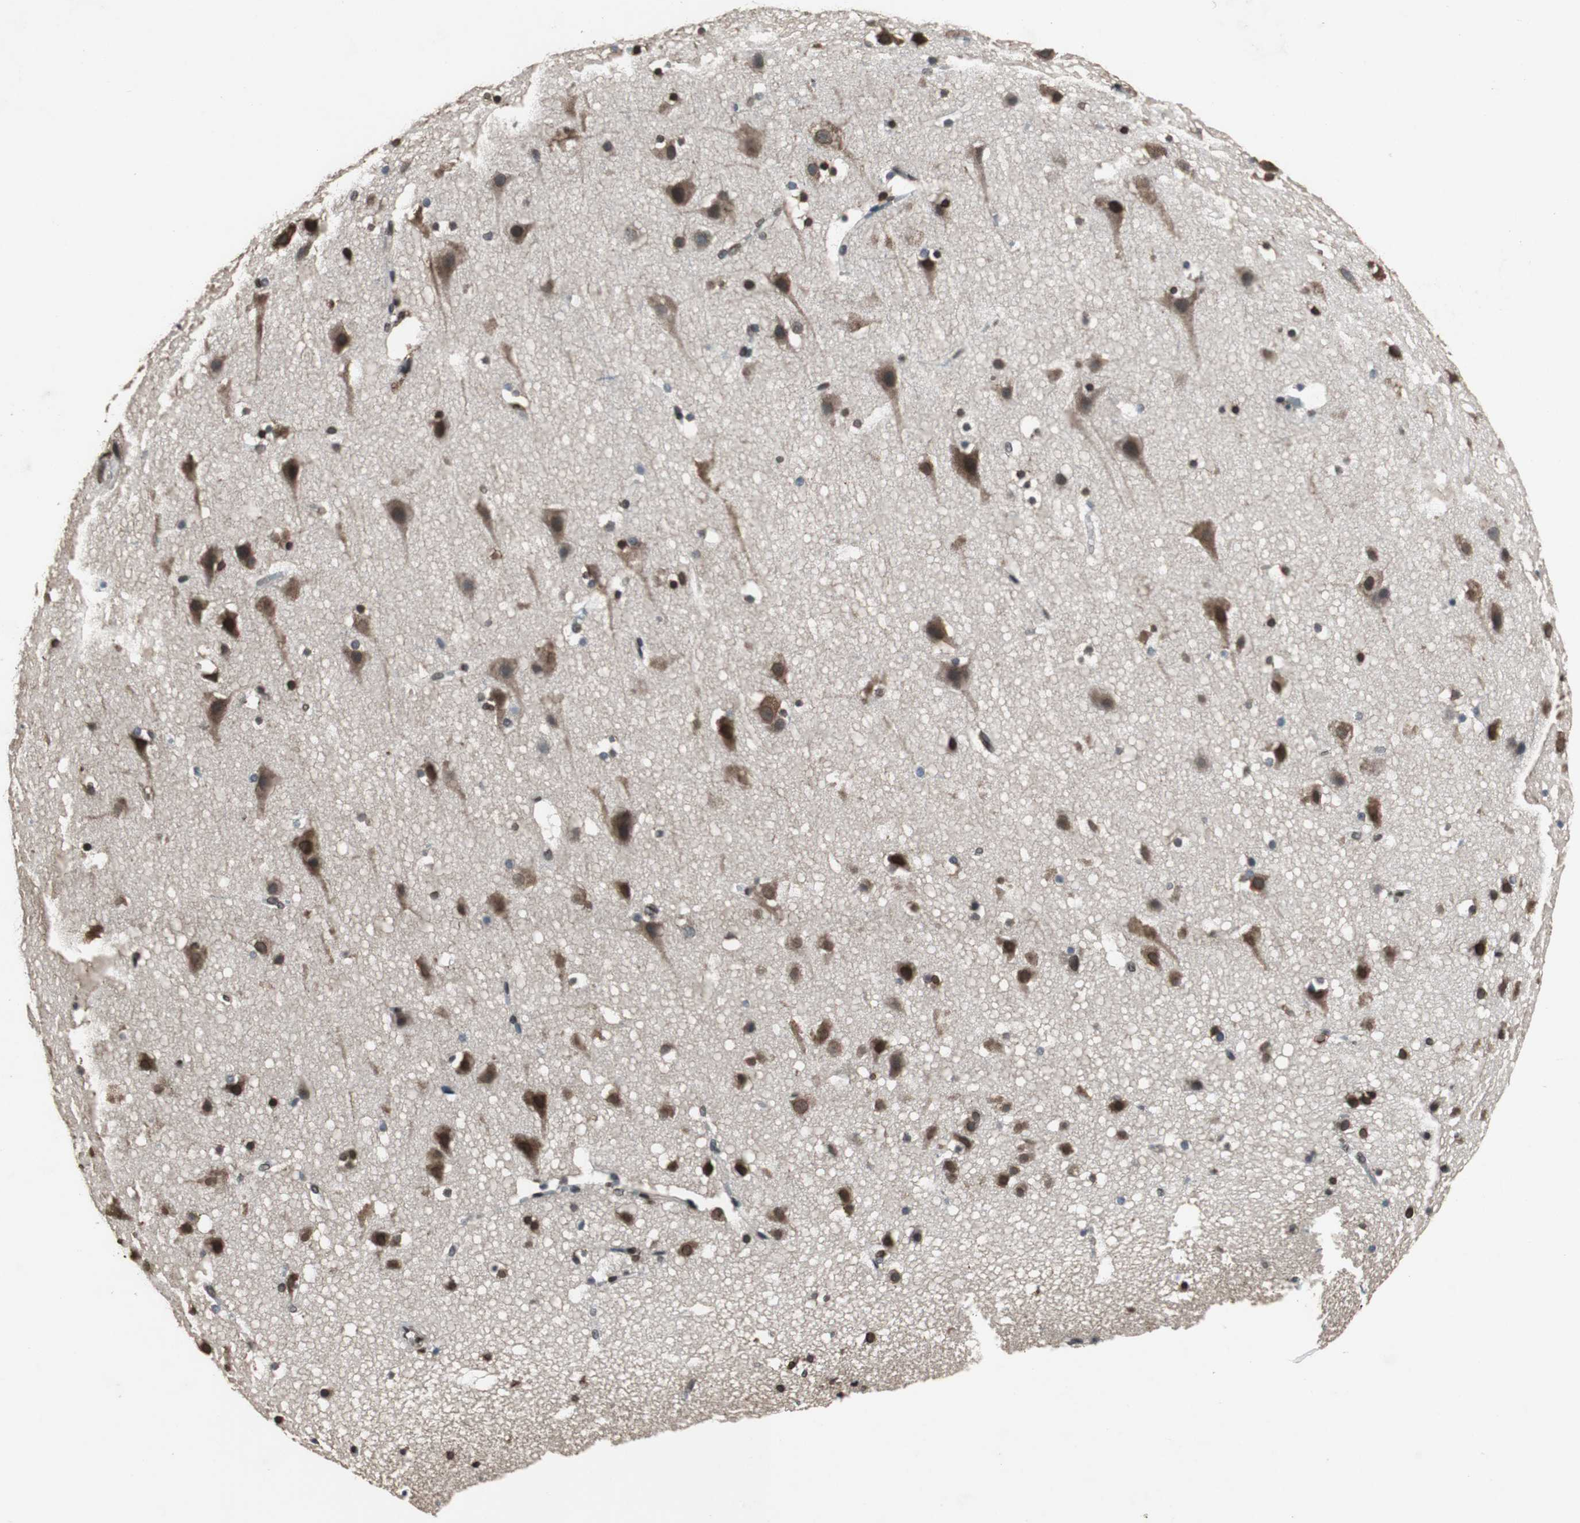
{"staining": {"intensity": "negative", "quantity": "none", "location": "none"}, "tissue": "cerebral cortex", "cell_type": "Endothelial cells", "image_type": "normal", "snomed": [{"axis": "morphology", "description": "Normal tissue, NOS"}, {"axis": "topography", "description": "Cerebral cortex"}], "caption": "Immunohistochemistry (IHC) photomicrograph of benign cerebral cortex: cerebral cortex stained with DAB (3,3'-diaminobenzidine) reveals no significant protein staining in endothelial cells.", "gene": "LMNA", "patient": {"sex": "male", "age": 45}}